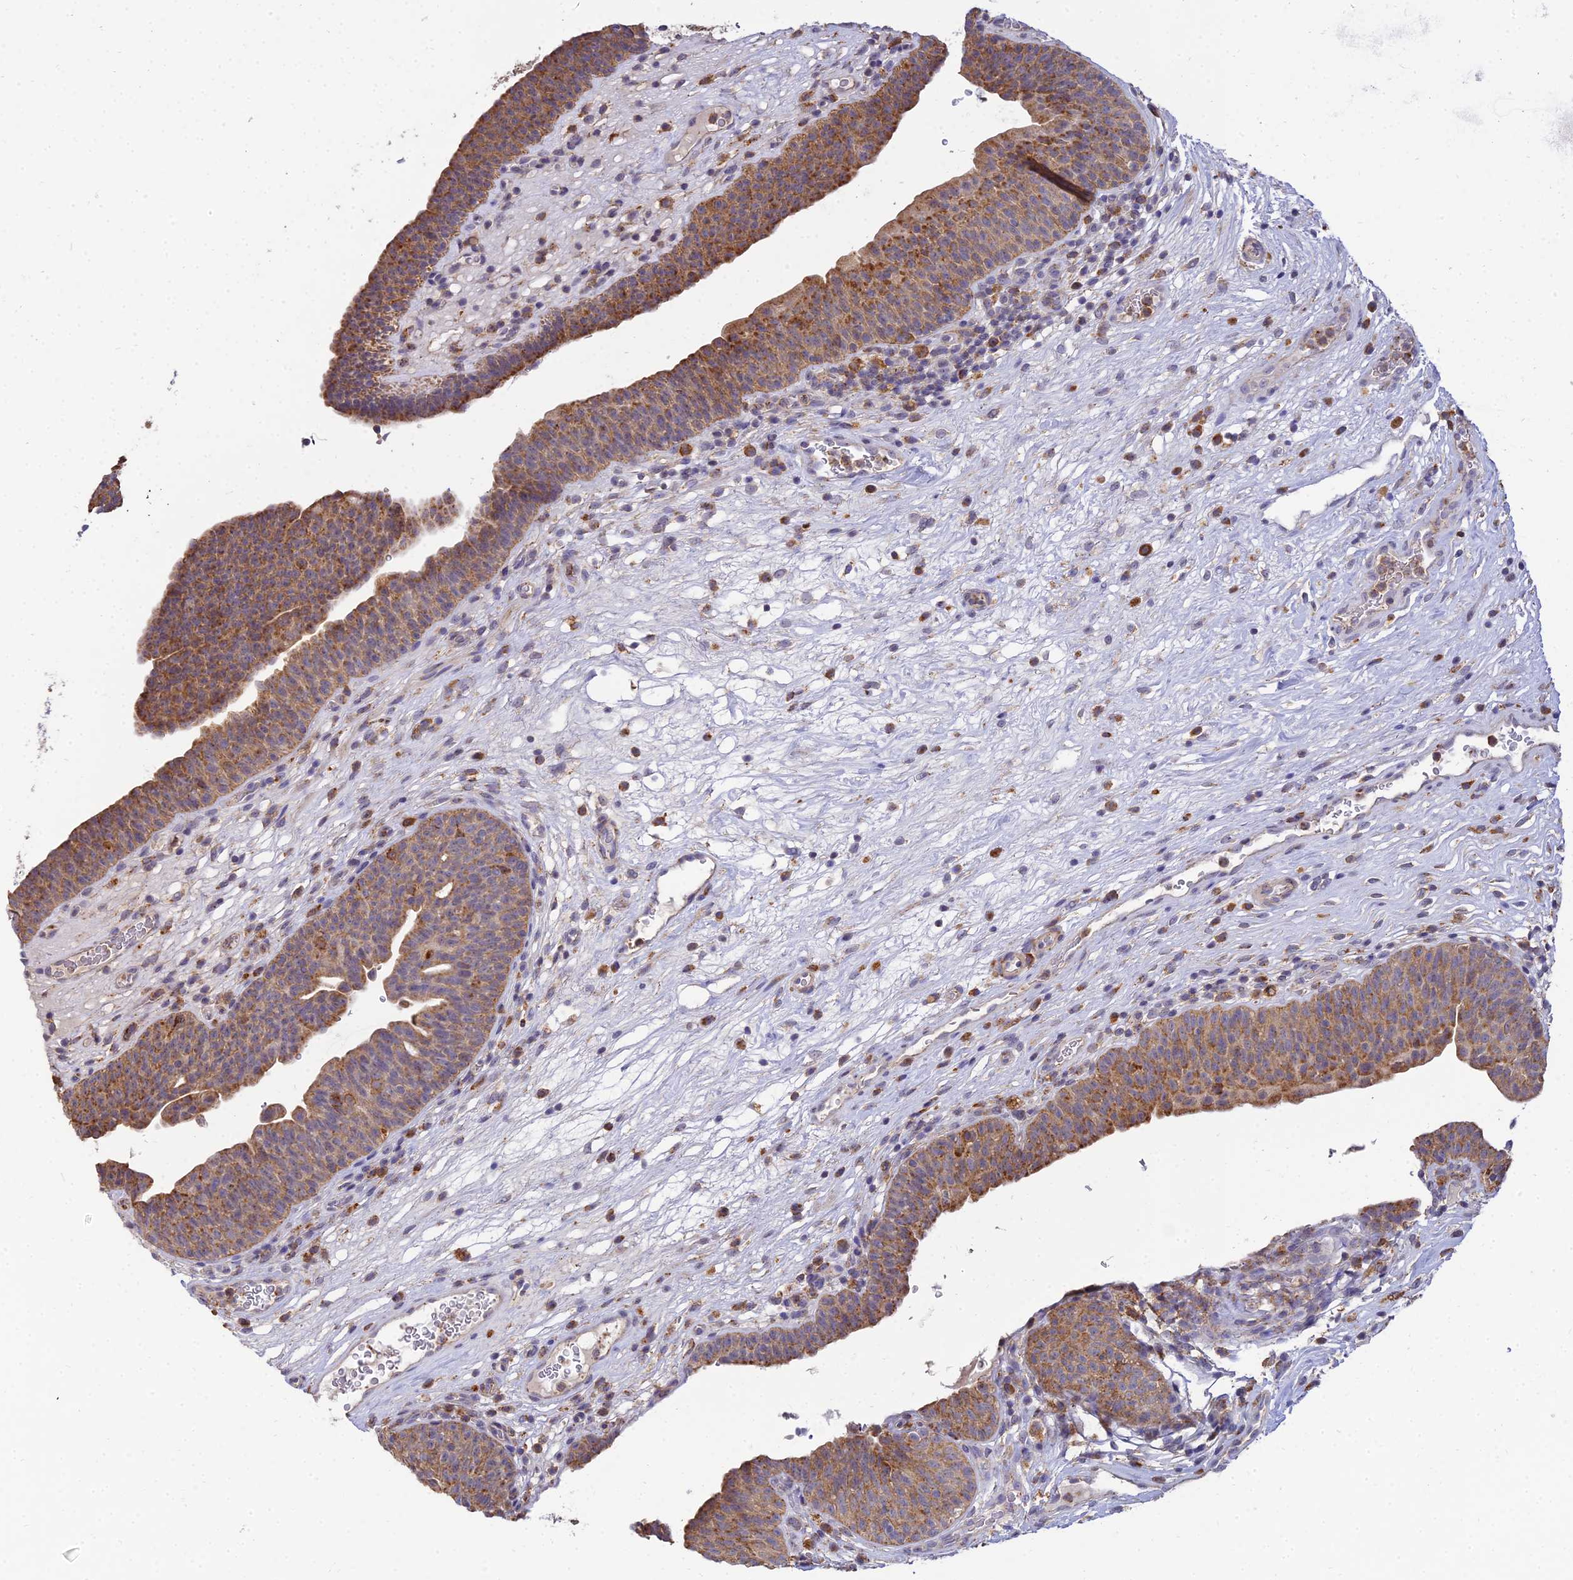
{"staining": {"intensity": "moderate", "quantity": ">75%", "location": "cytoplasmic/membranous"}, "tissue": "urinary bladder", "cell_type": "Urothelial cells", "image_type": "normal", "snomed": [{"axis": "morphology", "description": "Normal tissue, NOS"}, {"axis": "topography", "description": "Urinary bladder"}], "caption": "Immunohistochemistry (IHC) histopathology image of normal urinary bladder stained for a protein (brown), which demonstrates medium levels of moderate cytoplasmic/membranous staining in about >75% of urothelial cells.", "gene": "ARL8A", "patient": {"sex": "male", "age": 71}}